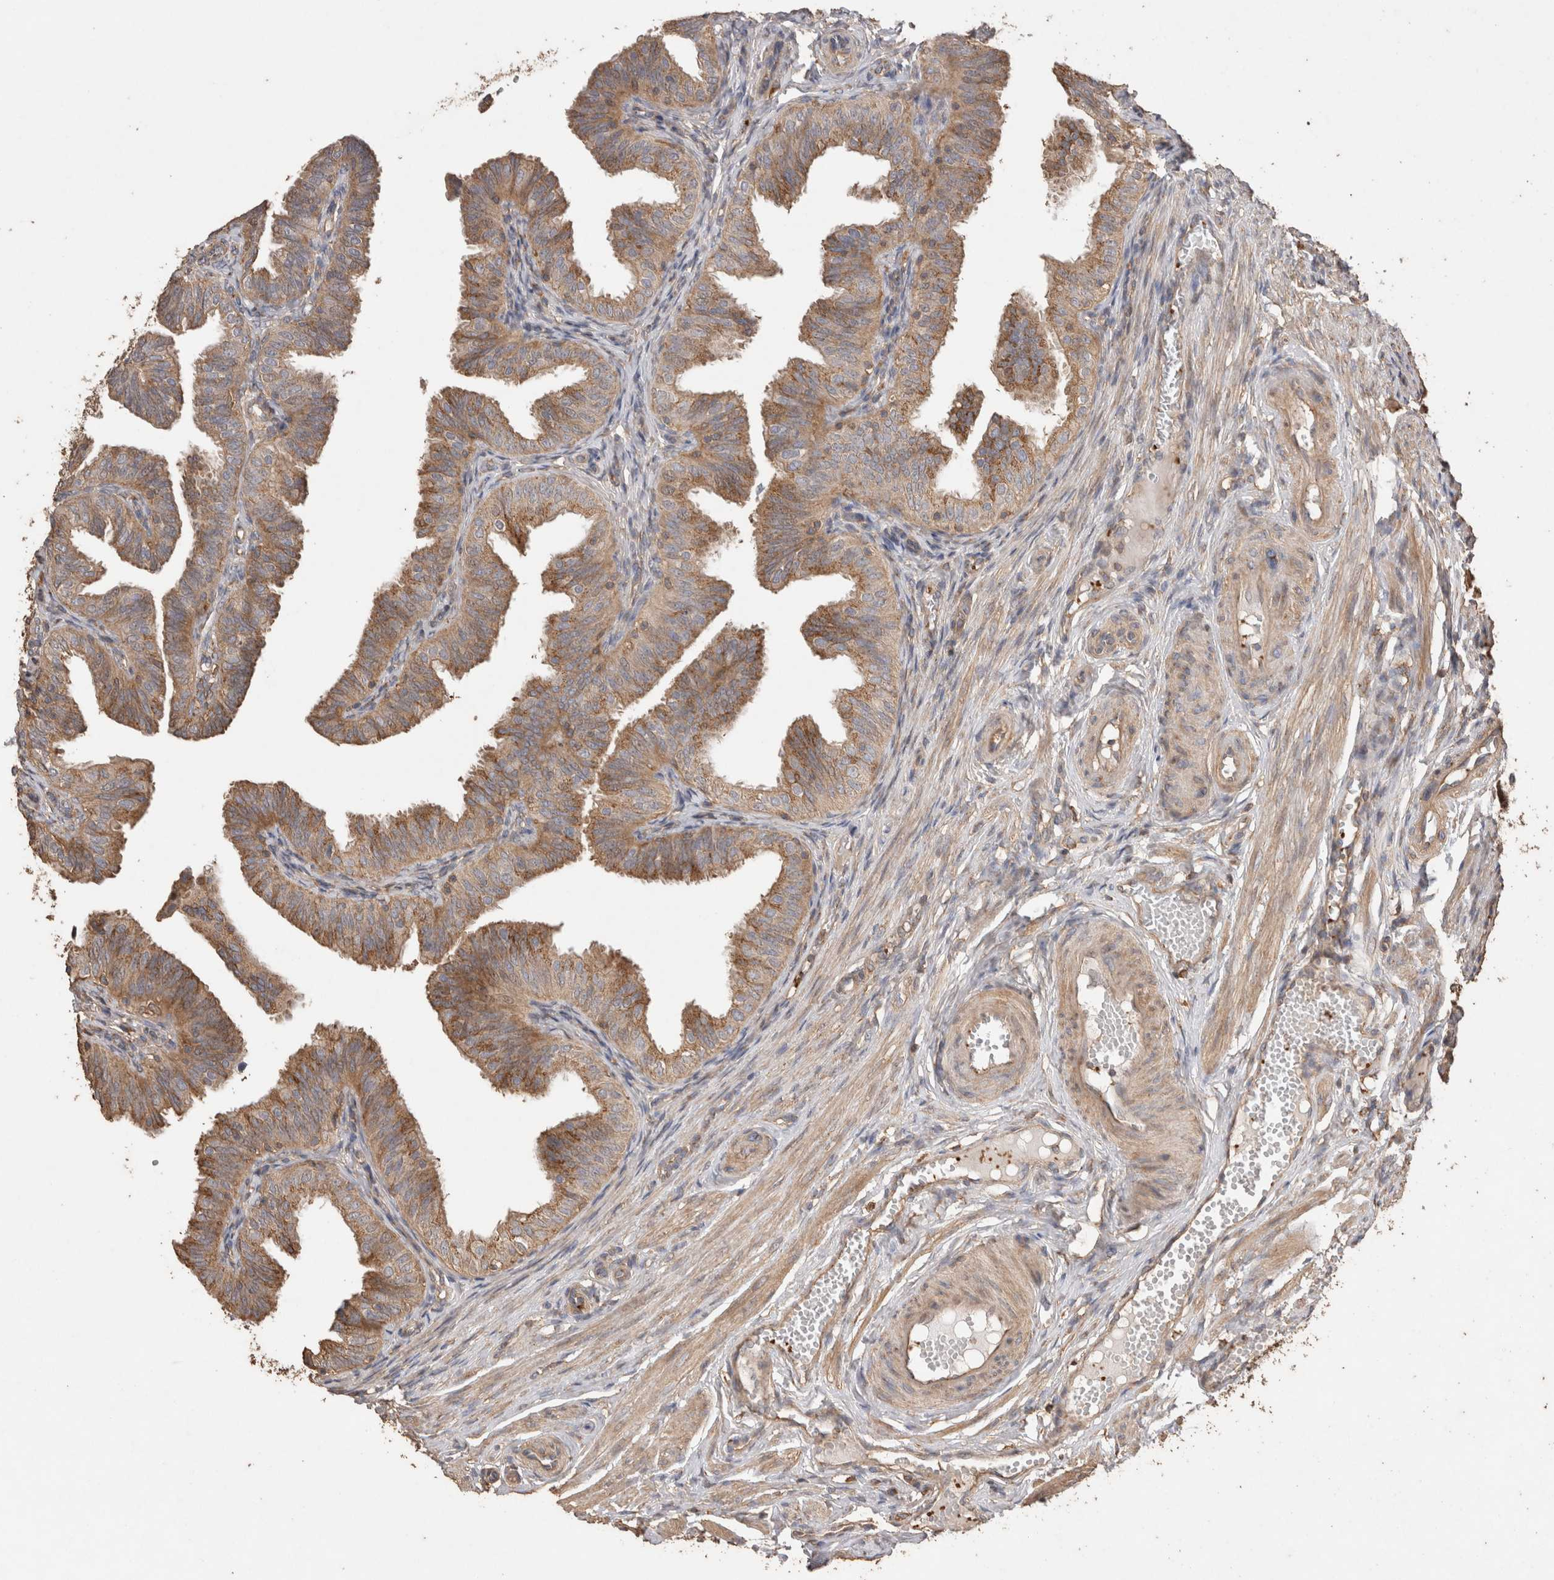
{"staining": {"intensity": "moderate", "quantity": ">75%", "location": "cytoplasmic/membranous"}, "tissue": "fallopian tube", "cell_type": "Glandular cells", "image_type": "normal", "snomed": [{"axis": "morphology", "description": "Normal tissue, NOS"}, {"axis": "topography", "description": "Fallopian tube"}], "caption": "Moderate cytoplasmic/membranous protein expression is appreciated in about >75% of glandular cells in fallopian tube. (Stains: DAB (3,3'-diaminobenzidine) in brown, nuclei in blue, Microscopy: brightfield microscopy at high magnification).", "gene": "SNX31", "patient": {"sex": "female", "age": 35}}